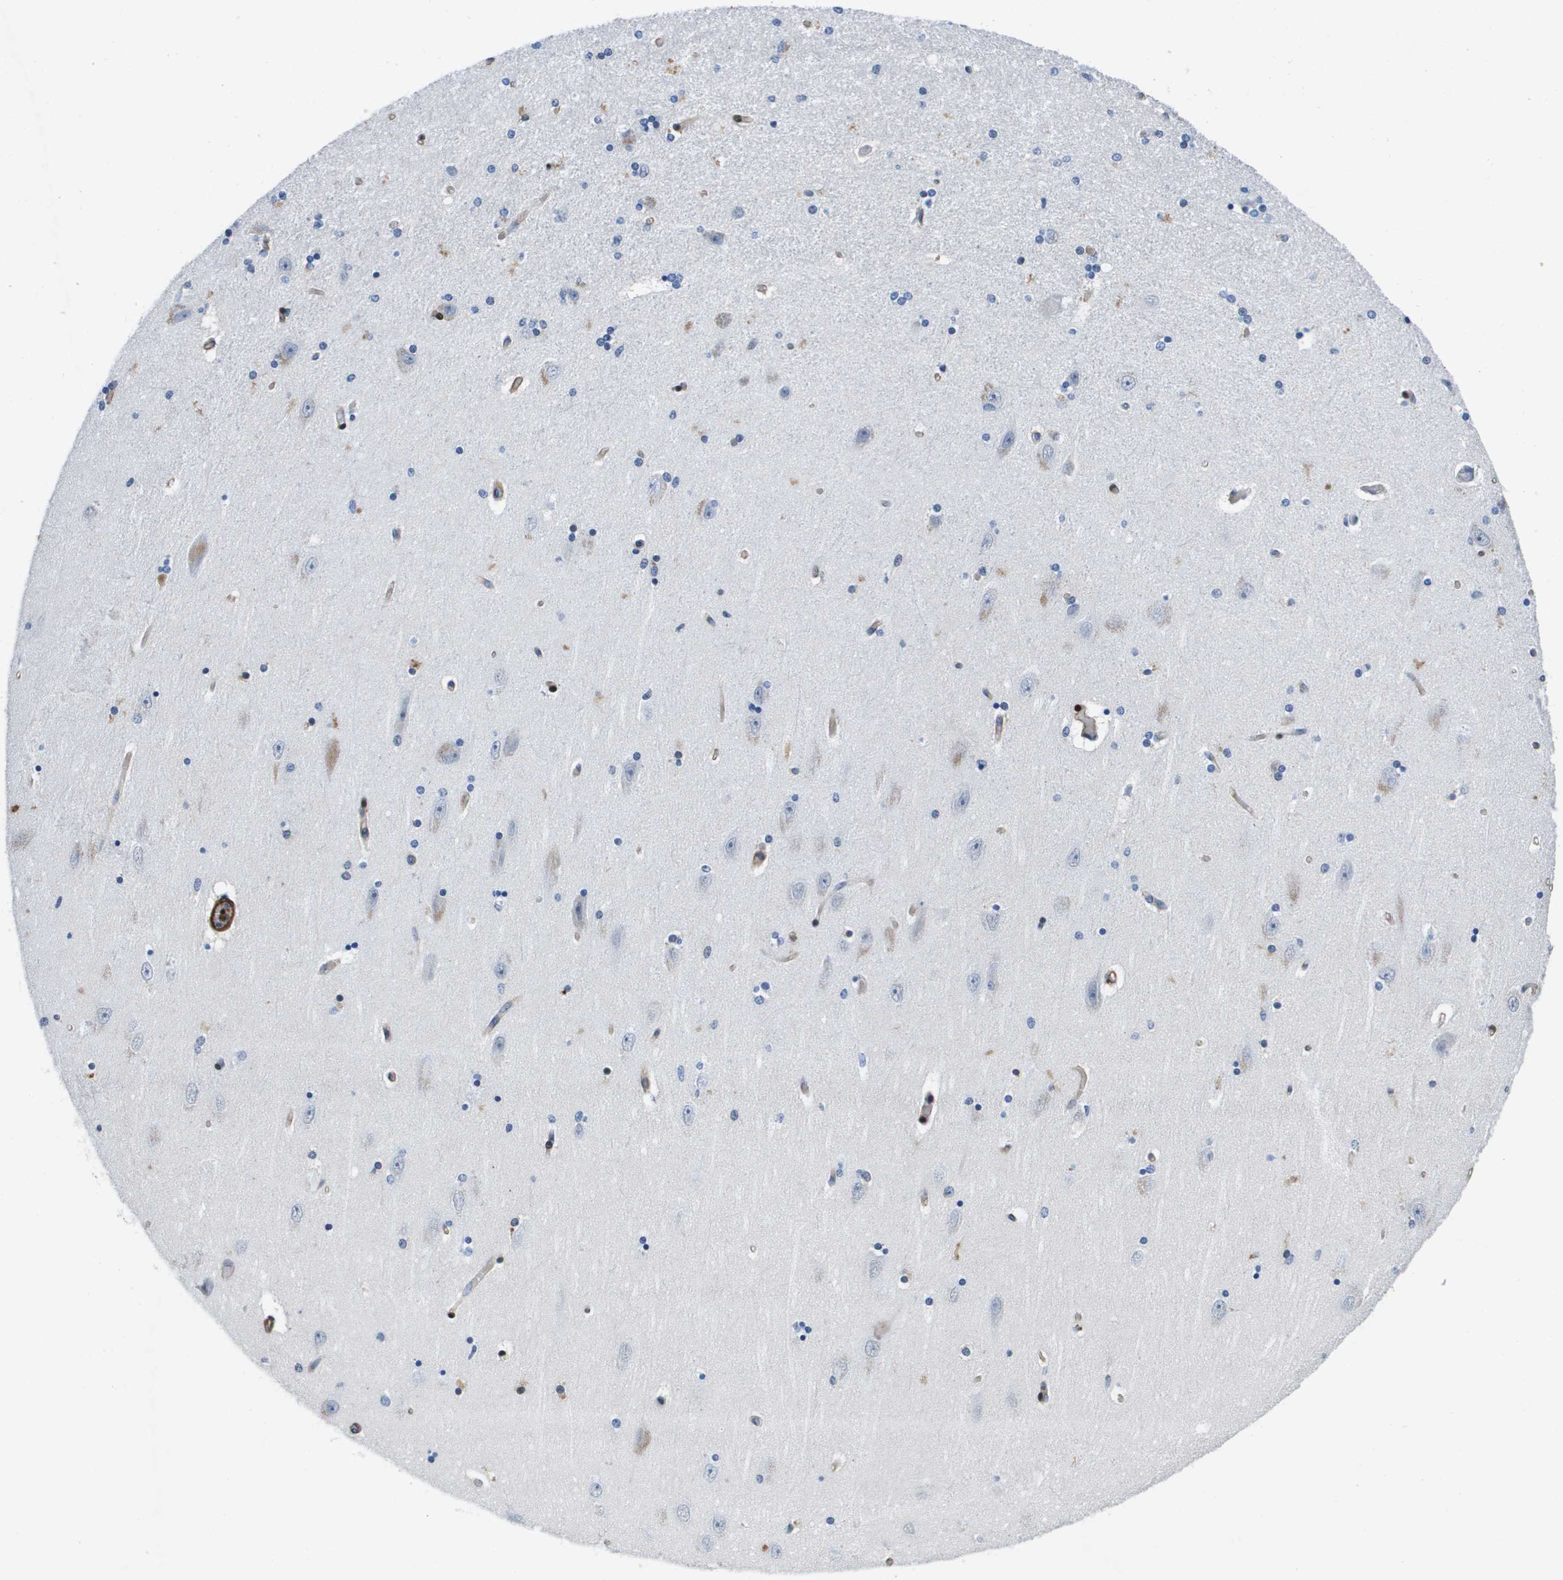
{"staining": {"intensity": "negative", "quantity": "none", "location": "none"}, "tissue": "hippocampus", "cell_type": "Glial cells", "image_type": "normal", "snomed": [{"axis": "morphology", "description": "Normal tissue, NOS"}, {"axis": "topography", "description": "Hippocampus"}], "caption": "Immunohistochemical staining of unremarkable hippocampus reveals no significant expression in glial cells. The staining is performed using DAB (3,3'-diaminobenzidine) brown chromogen with nuclei counter-stained in using hematoxylin.", "gene": "LPP", "patient": {"sex": "female", "age": 54}}